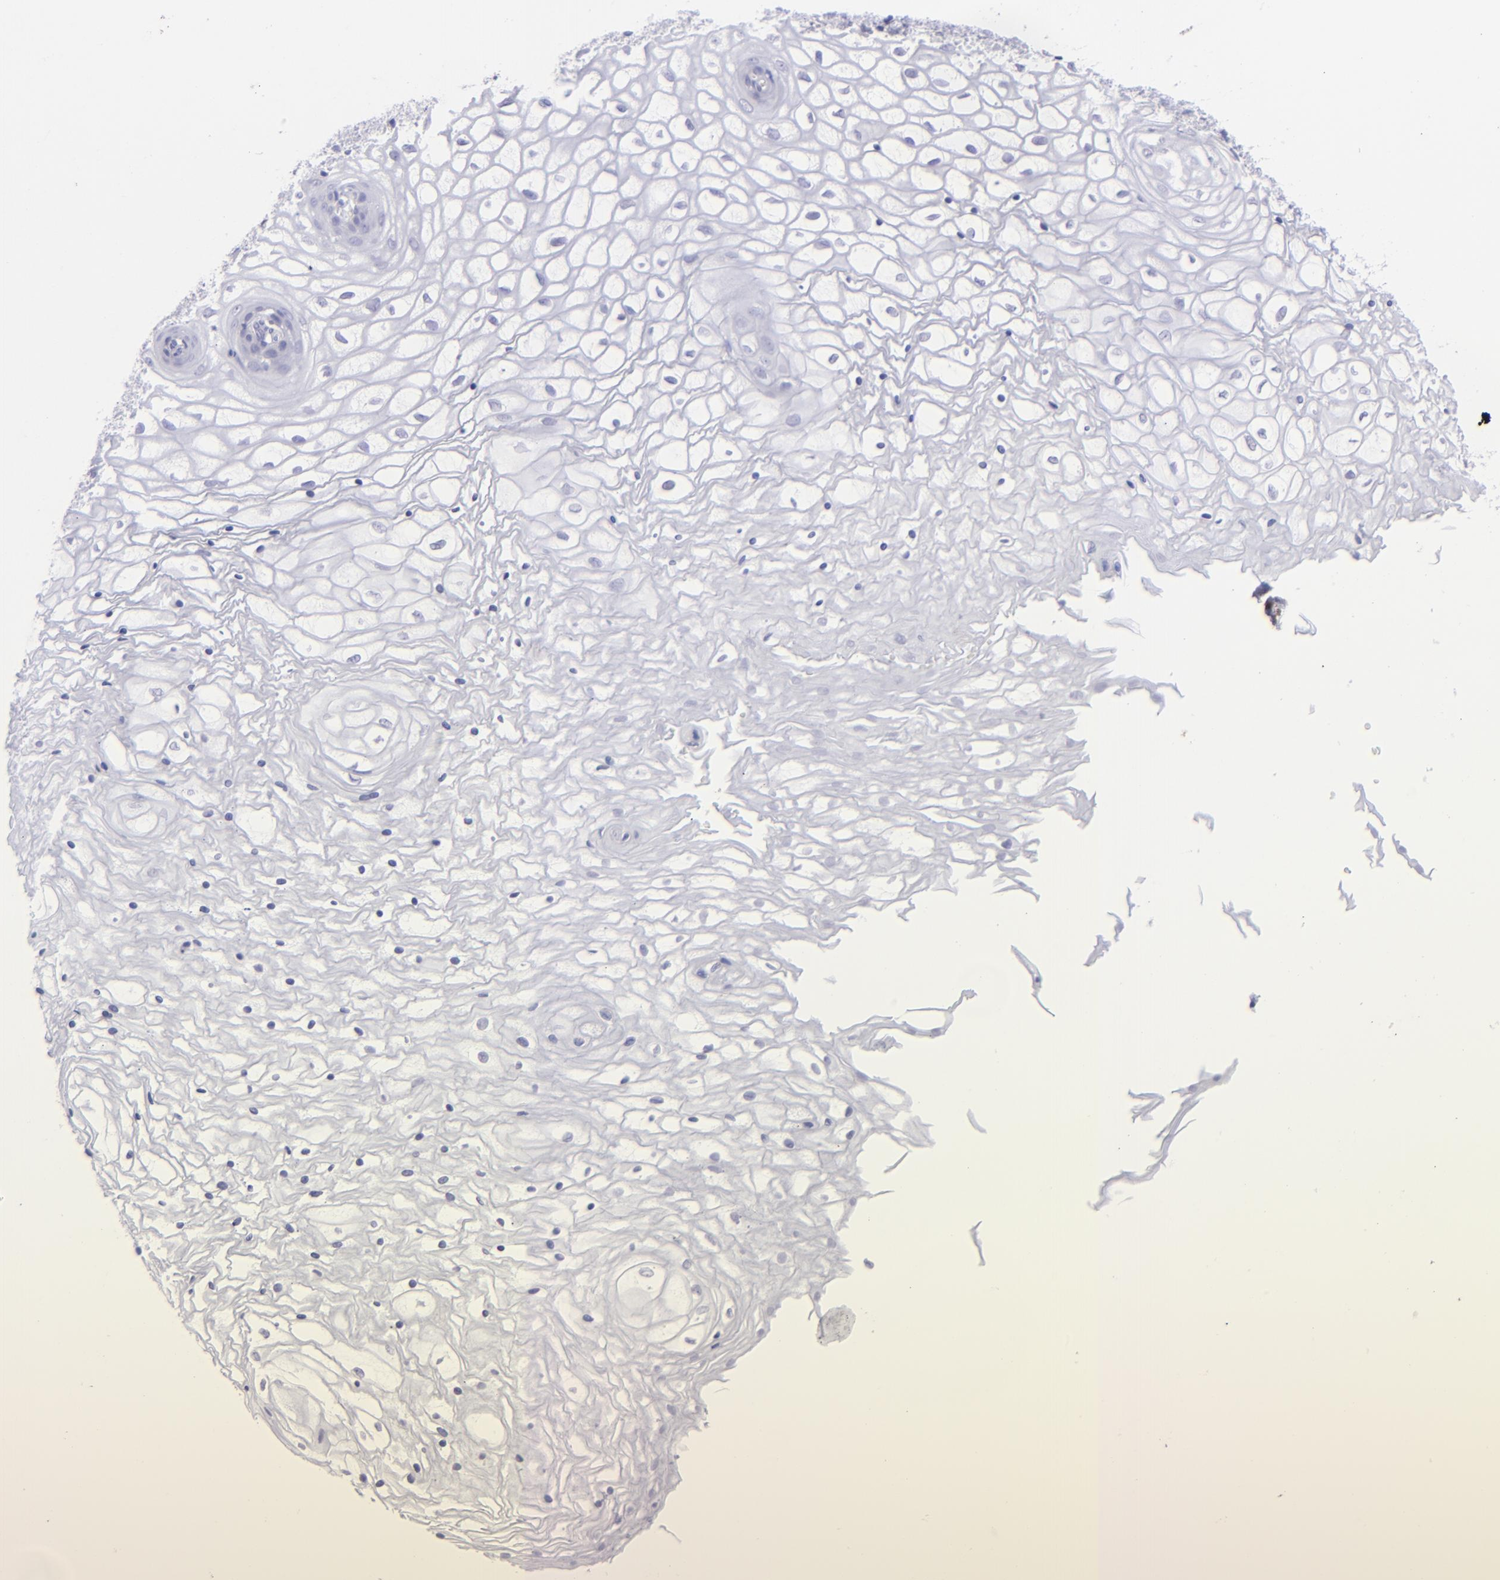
{"staining": {"intensity": "negative", "quantity": "none", "location": "none"}, "tissue": "vagina", "cell_type": "Squamous epithelial cells", "image_type": "normal", "snomed": [{"axis": "morphology", "description": "Normal tissue, NOS"}, {"axis": "topography", "description": "Vagina"}], "caption": "Squamous epithelial cells are negative for protein expression in unremarkable human vagina.", "gene": "MITF", "patient": {"sex": "female", "age": 34}}